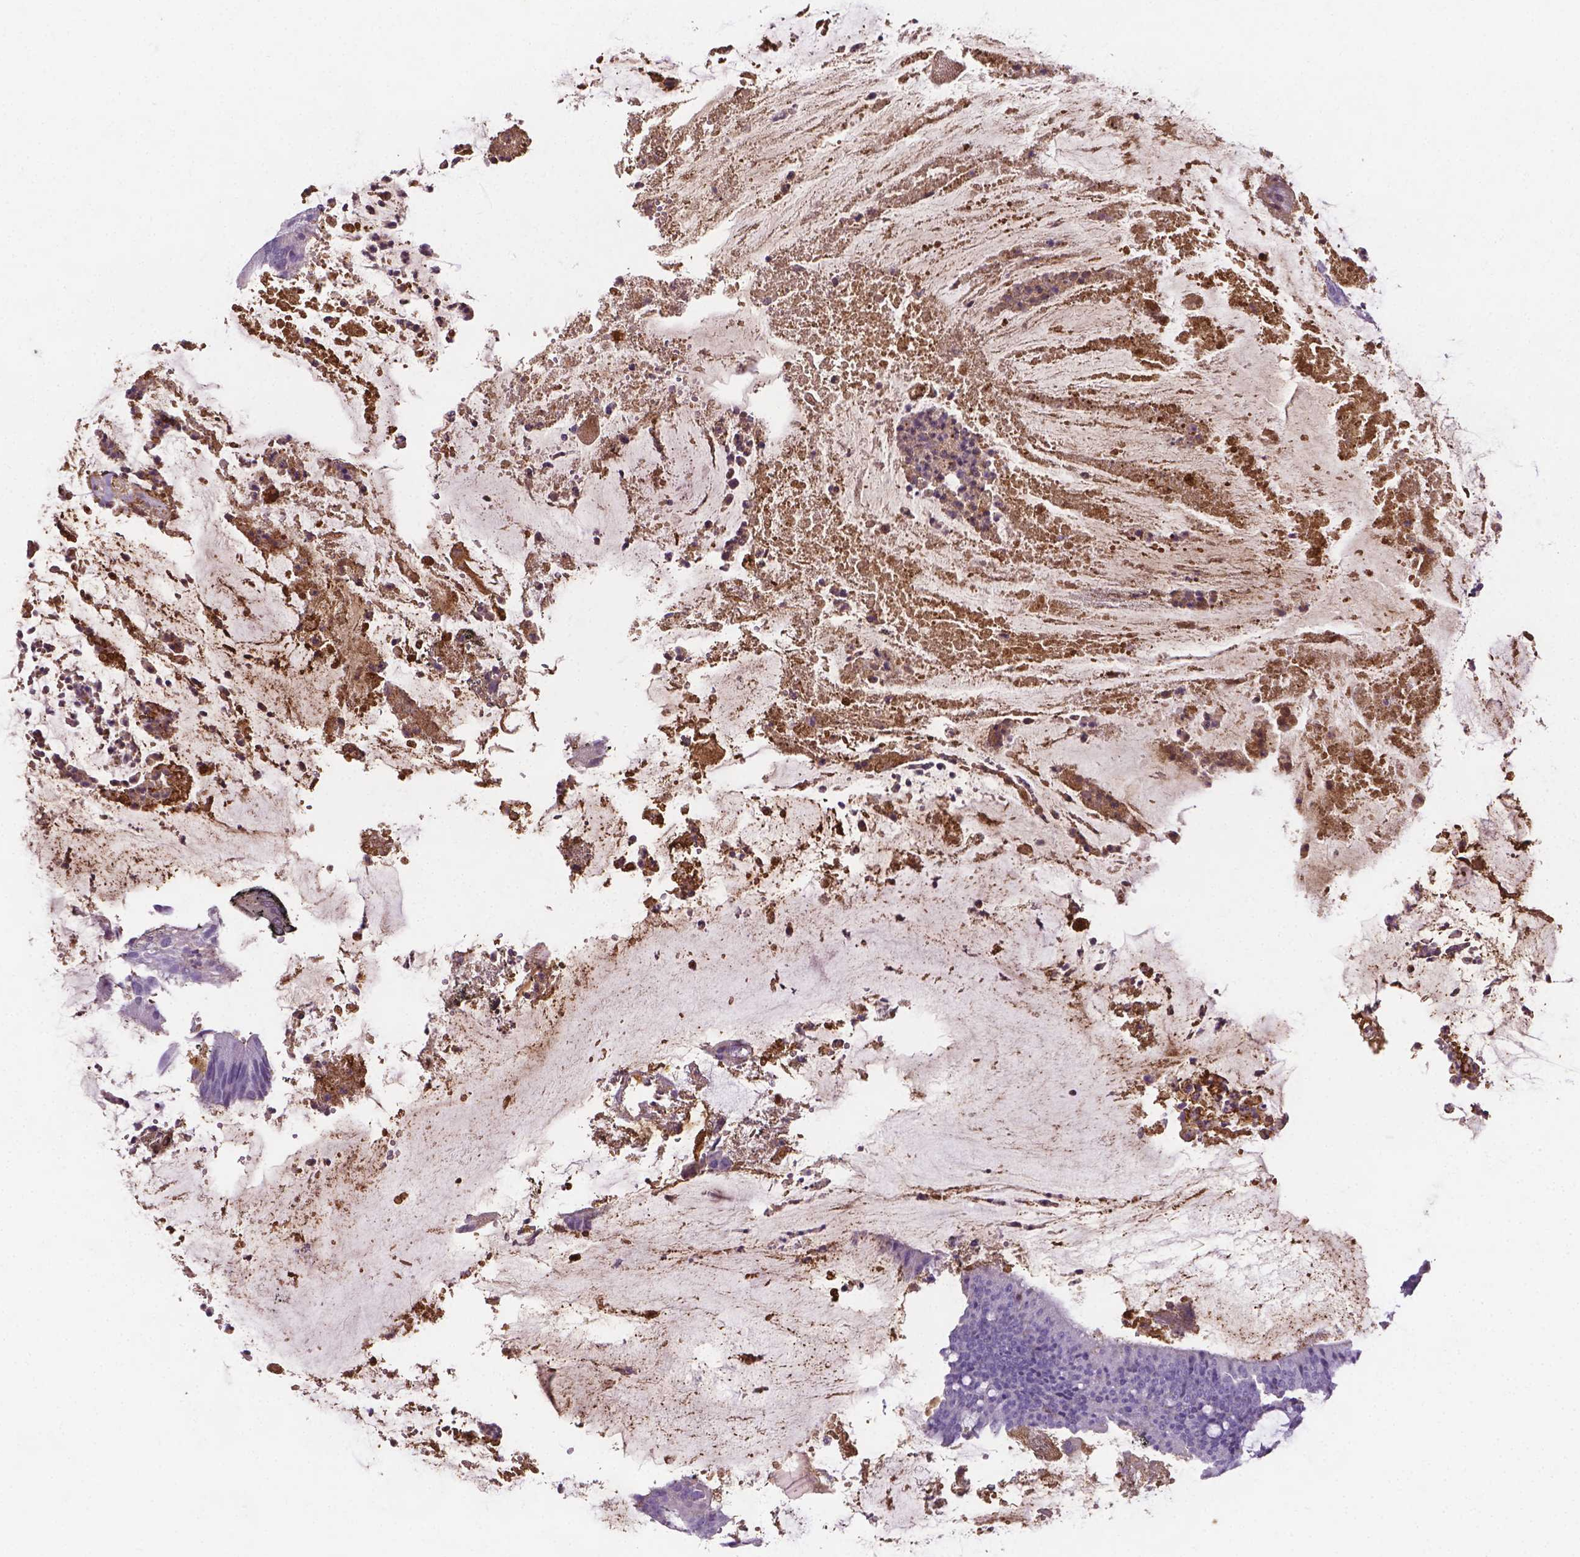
{"staining": {"intensity": "negative", "quantity": "none", "location": "none"}, "tissue": "colorectal cancer", "cell_type": "Tumor cells", "image_type": "cancer", "snomed": [{"axis": "morphology", "description": "Adenocarcinoma, NOS"}, {"axis": "topography", "description": "Colon"}], "caption": "Tumor cells show no significant staining in adenocarcinoma (colorectal).", "gene": "APOE", "patient": {"sex": "female", "age": 43}}